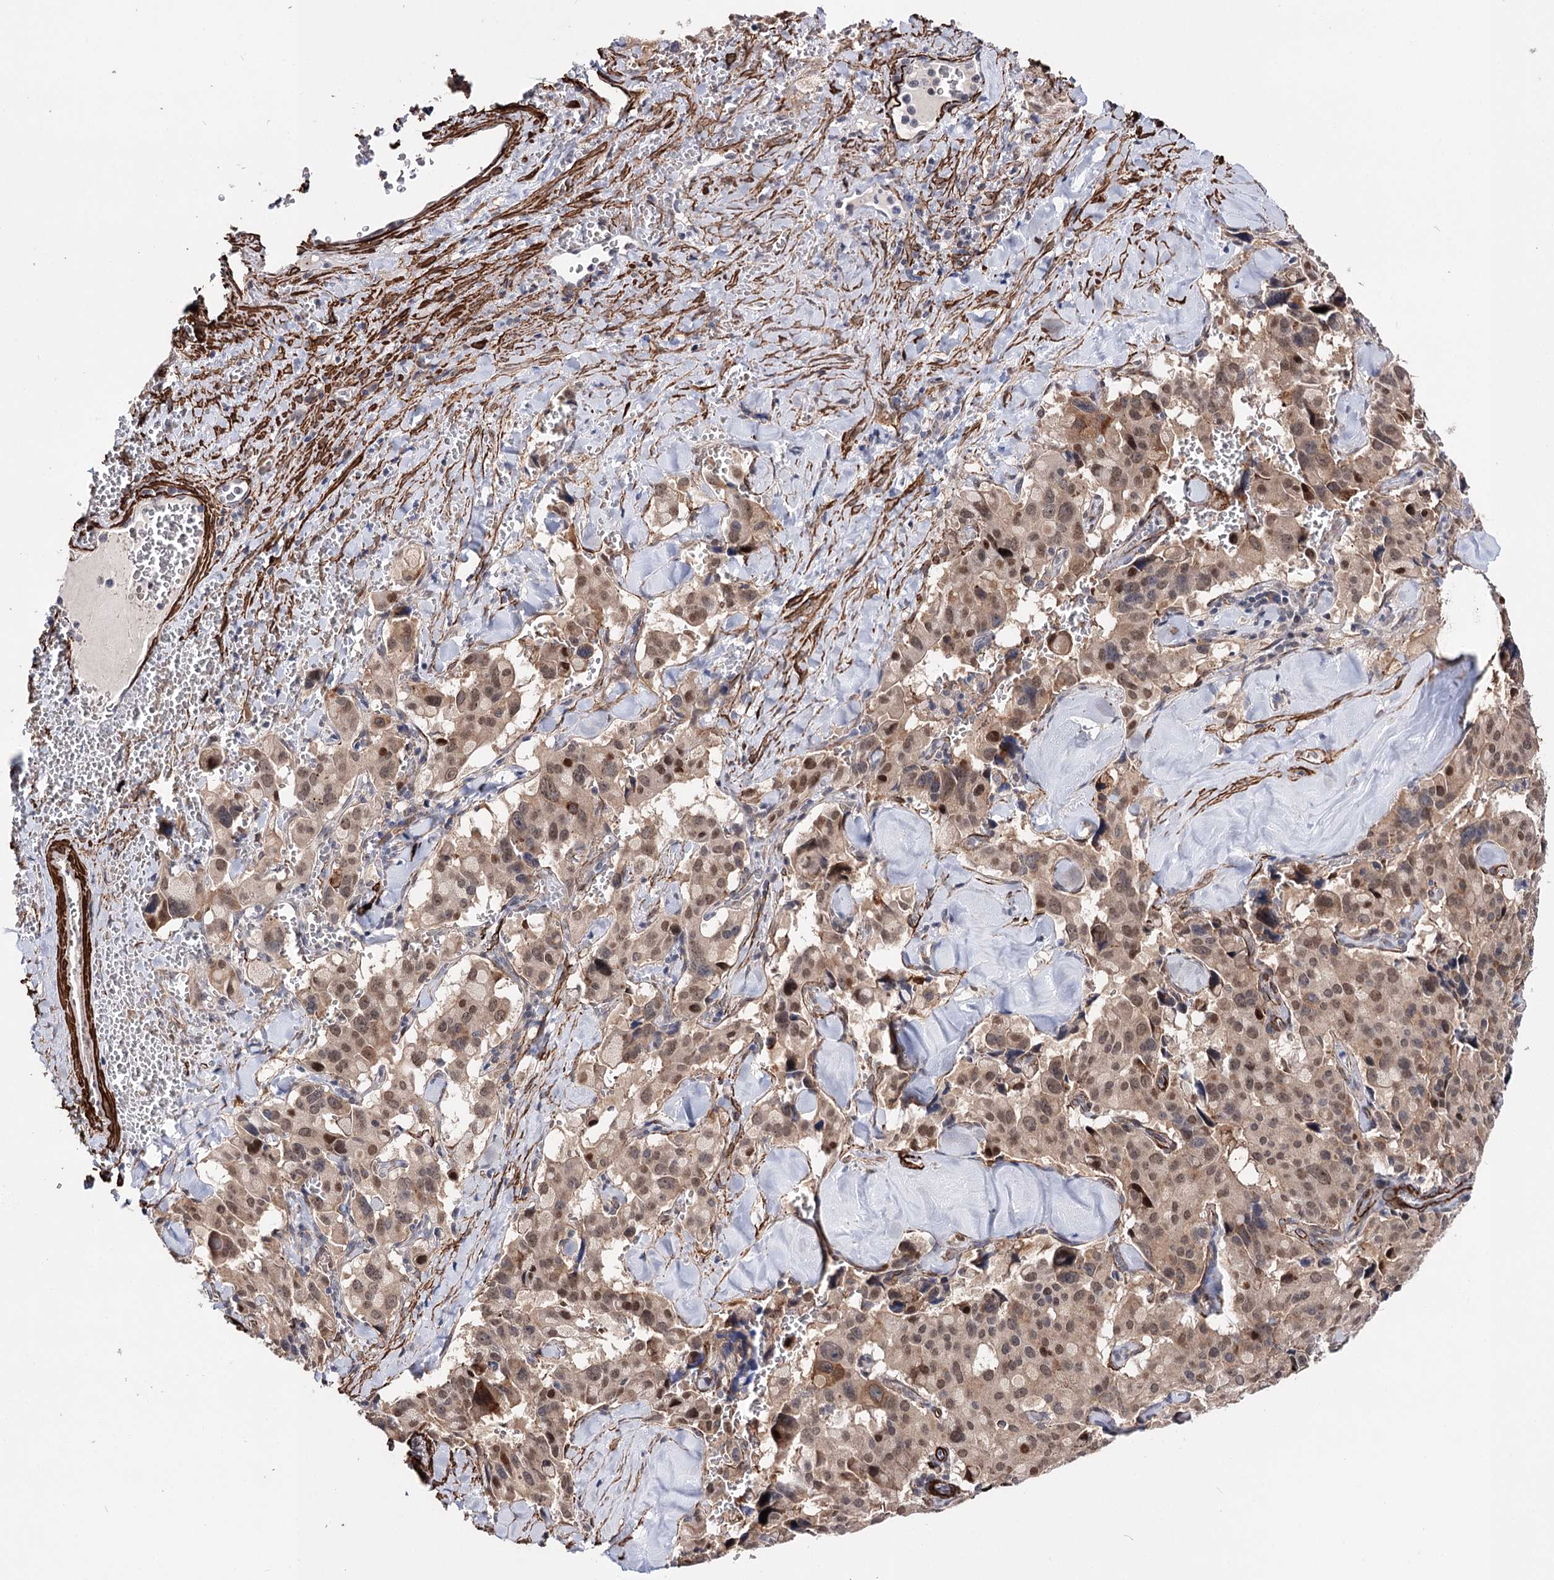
{"staining": {"intensity": "moderate", "quantity": ">75%", "location": "cytoplasmic/membranous,nuclear"}, "tissue": "pancreatic cancer", "cell_type": "Tumor cells", "image_type": "cancer", "snomed": [{"axis": "morphology", "description": "Adenocarcinoma, NOS"}, {"axis": "topography", "description": "Pancreas"}], "caption": "Tumor cells reveal moderate cytoplasmic/membranous and nuclear expression in approximately >75% of cells in pancreatic cancer (adenocarcinoma). (DAB (3,3'-diaminobenzidine) IHC with brightfield microscopy, high magnification).", "gene": "CFAP46", "patient": {"sex": "male", "age": 65}}